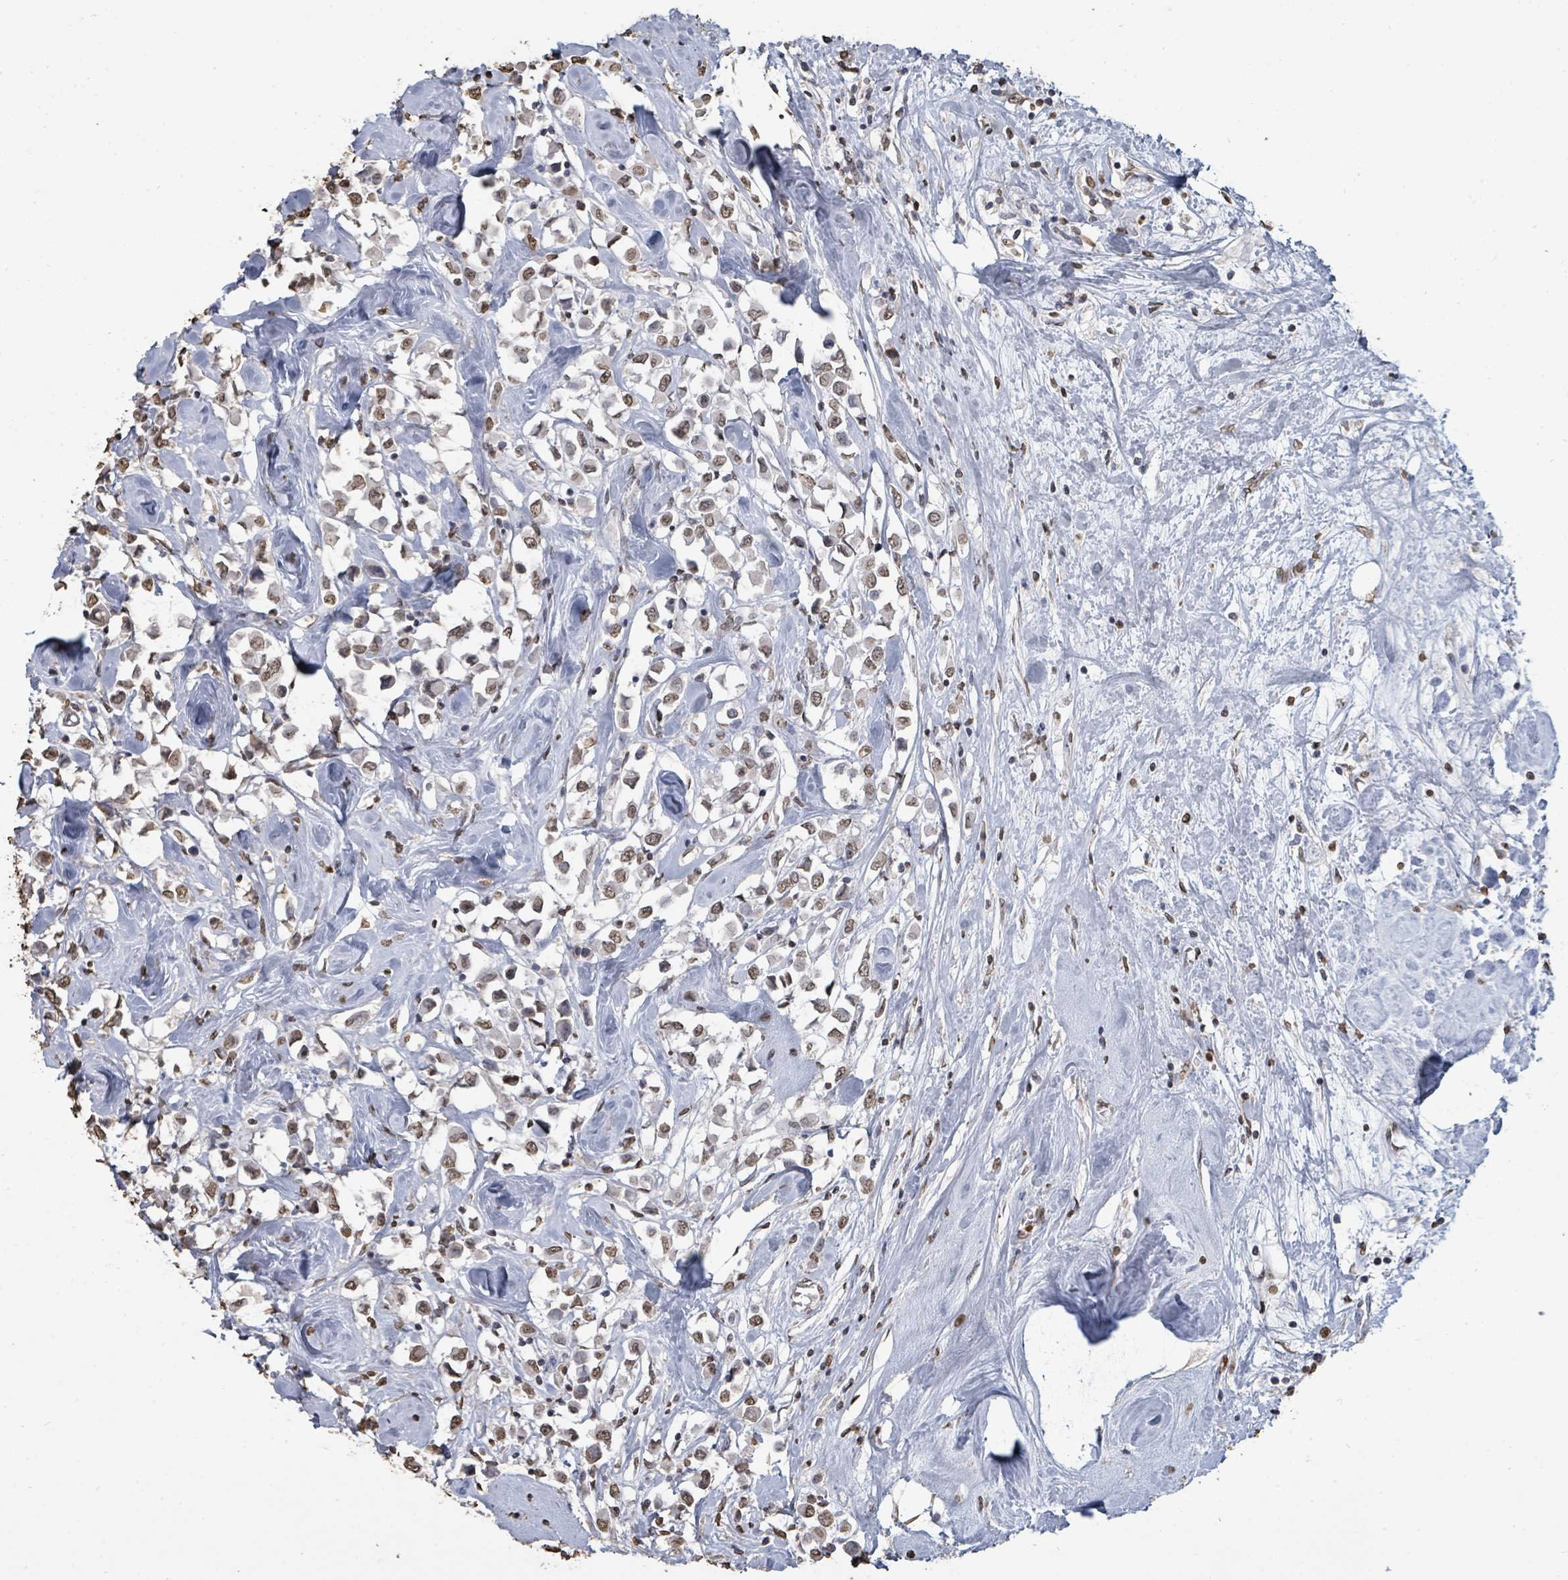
{"staining": {"intensity": "moderate", "quantity": ">75%", "location": "nuclear"}, "tissue": "breast cancer", "cell_type": "Tumor cells", "image_type": "cancer", "snomed": [{"axis": "morphology", "description": "Duct carcinoma"}, {"axis": "topography", "description": "Breast"}], "caption": "The immunohistochemical stain labels moderate nuclear positivity in tumor cells of breast infiltrating ductal carcinoma tissue.", "gene": "MRPS12", "patient": {"sex": "female", "age": 61}}